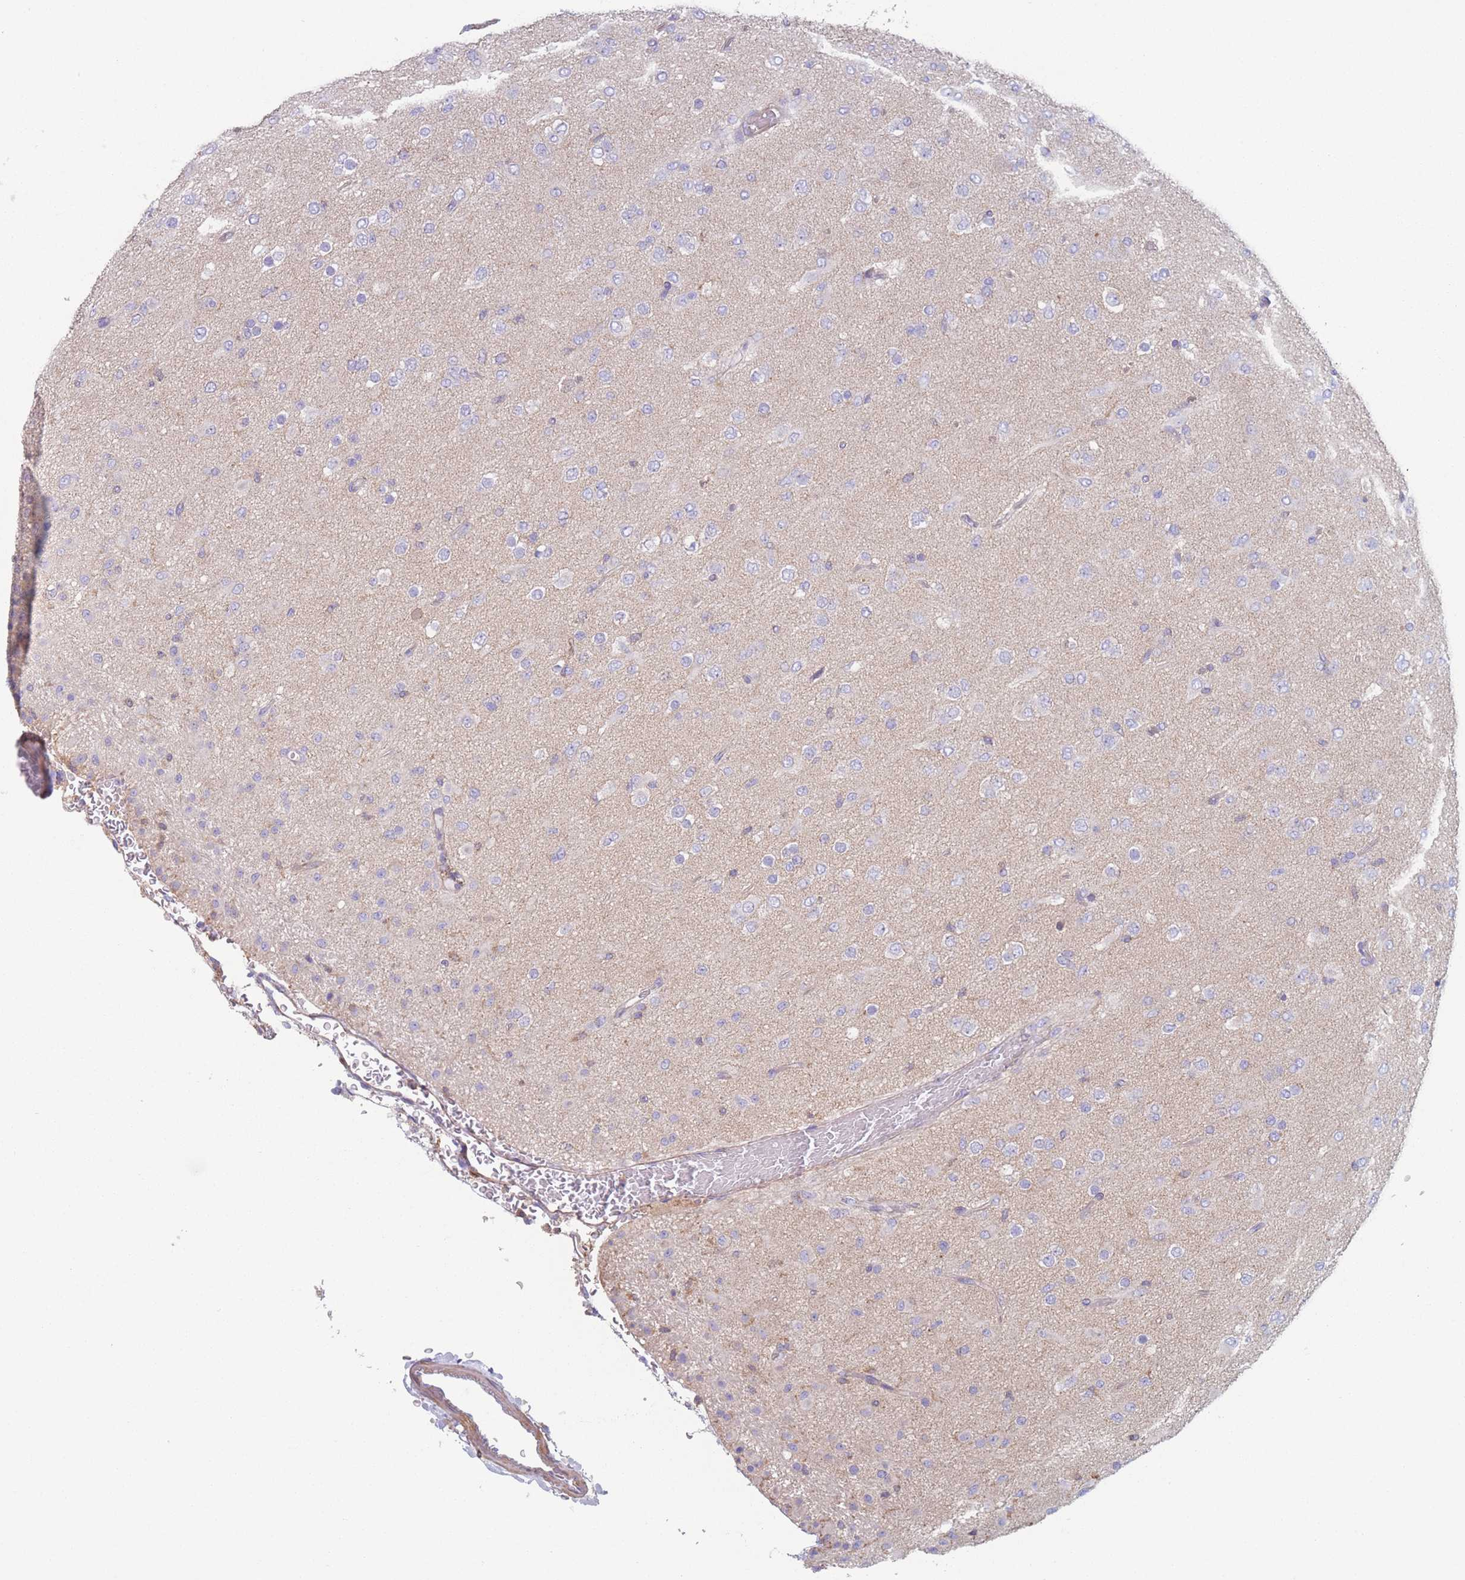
{"staining": {"intensity": "negative", "quantity": "none", "location": "none"}, "tissue": "glioma", "cell_type": "Tumor cells", "image_type": "cancer", "snomed": [{"axis": "morphology", "description": "Glioma, malignant, Low grade"}, {"axis": "topography", "description": "Brain"}], "caption": "Image shows no significant protein staining in tumor cells of malignant glioma (low-grade).", "gene": "ADH1A", "patient": {"sex": "male", "age": 65}}